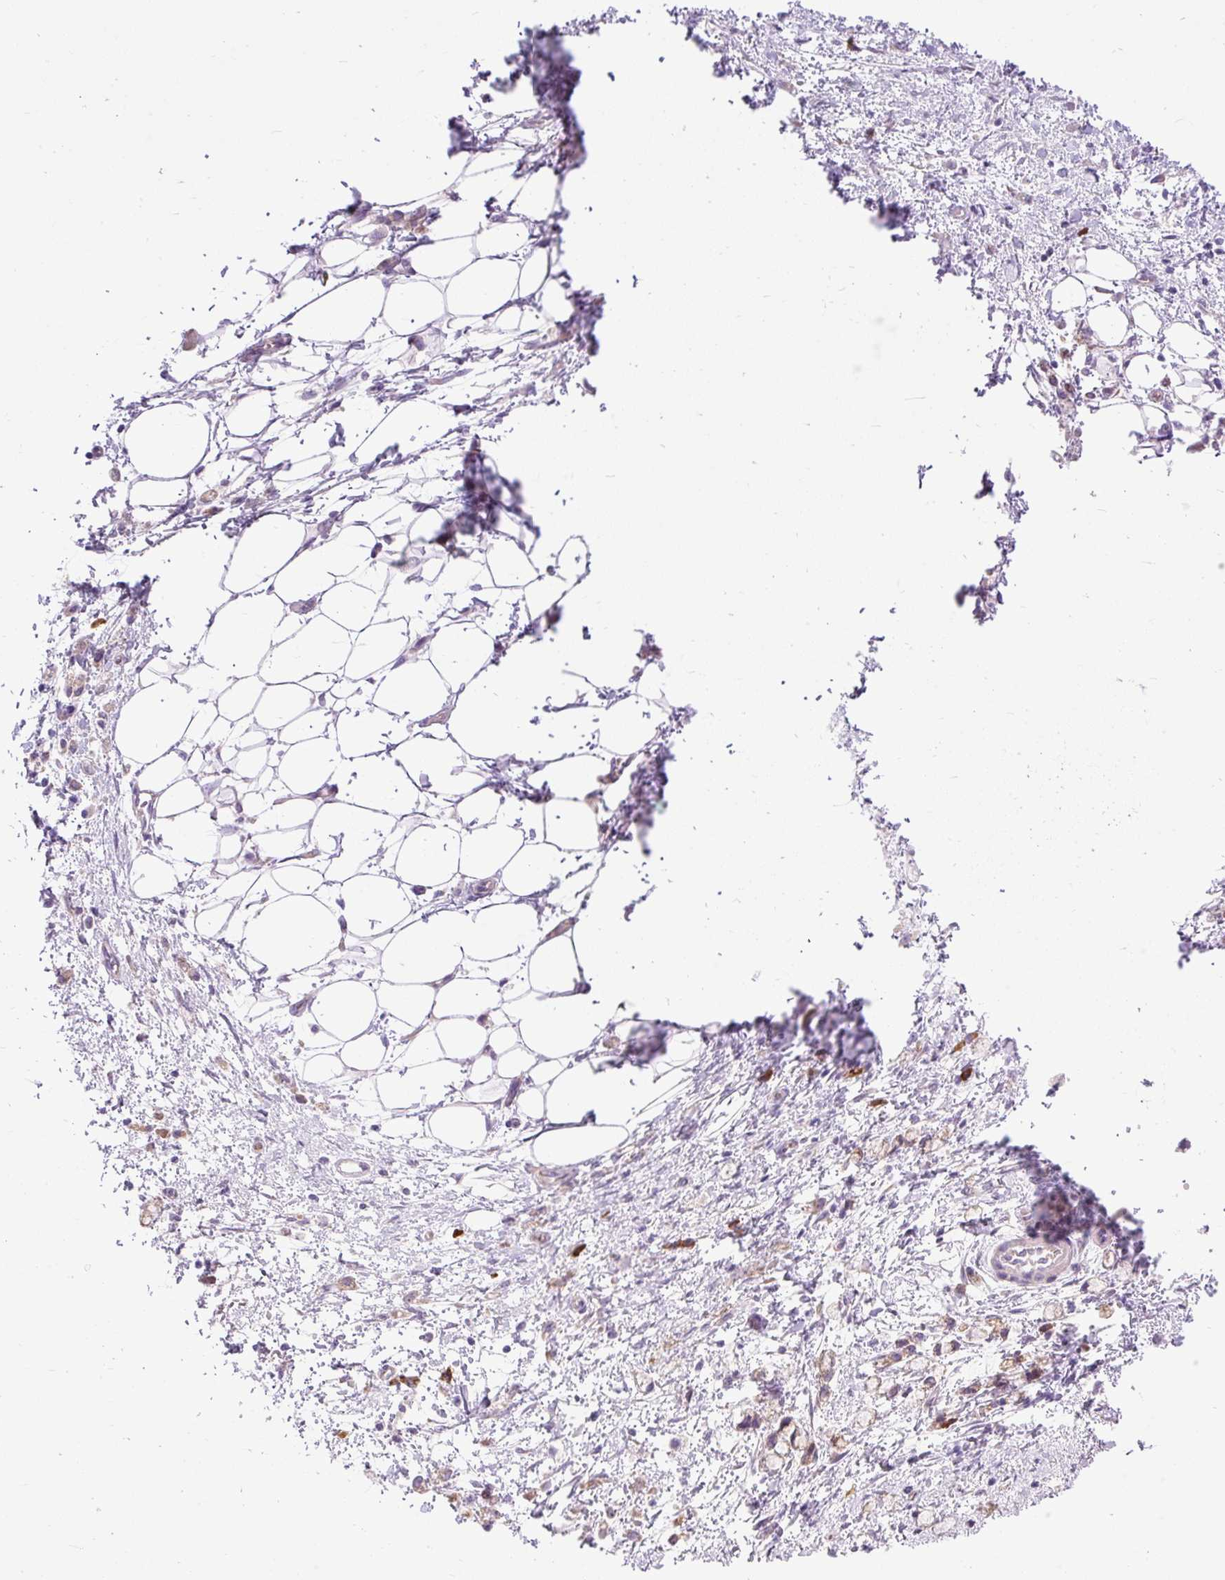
{"staining": {"intensity": "weak", "quantity": ">75%", "location": "cytoplasmic/membranous"}, "tissue": "stomach cancer", "cell_type": "Tumor cells", "image_type": "cancer", "snomed": [{"axis": "morphology", "description": "Adenocarcinoma, NOS"}, {"axis": "topography", "description": "Stomach"}], "caption": "Human adenocarcinoma (stomach) stained with a brown dye shows weak cytoplasmic/membranous positive expression in about >75% of tumor cells.", "gene": "SYBU", "patient": {"sex": "female", "age": 60}}